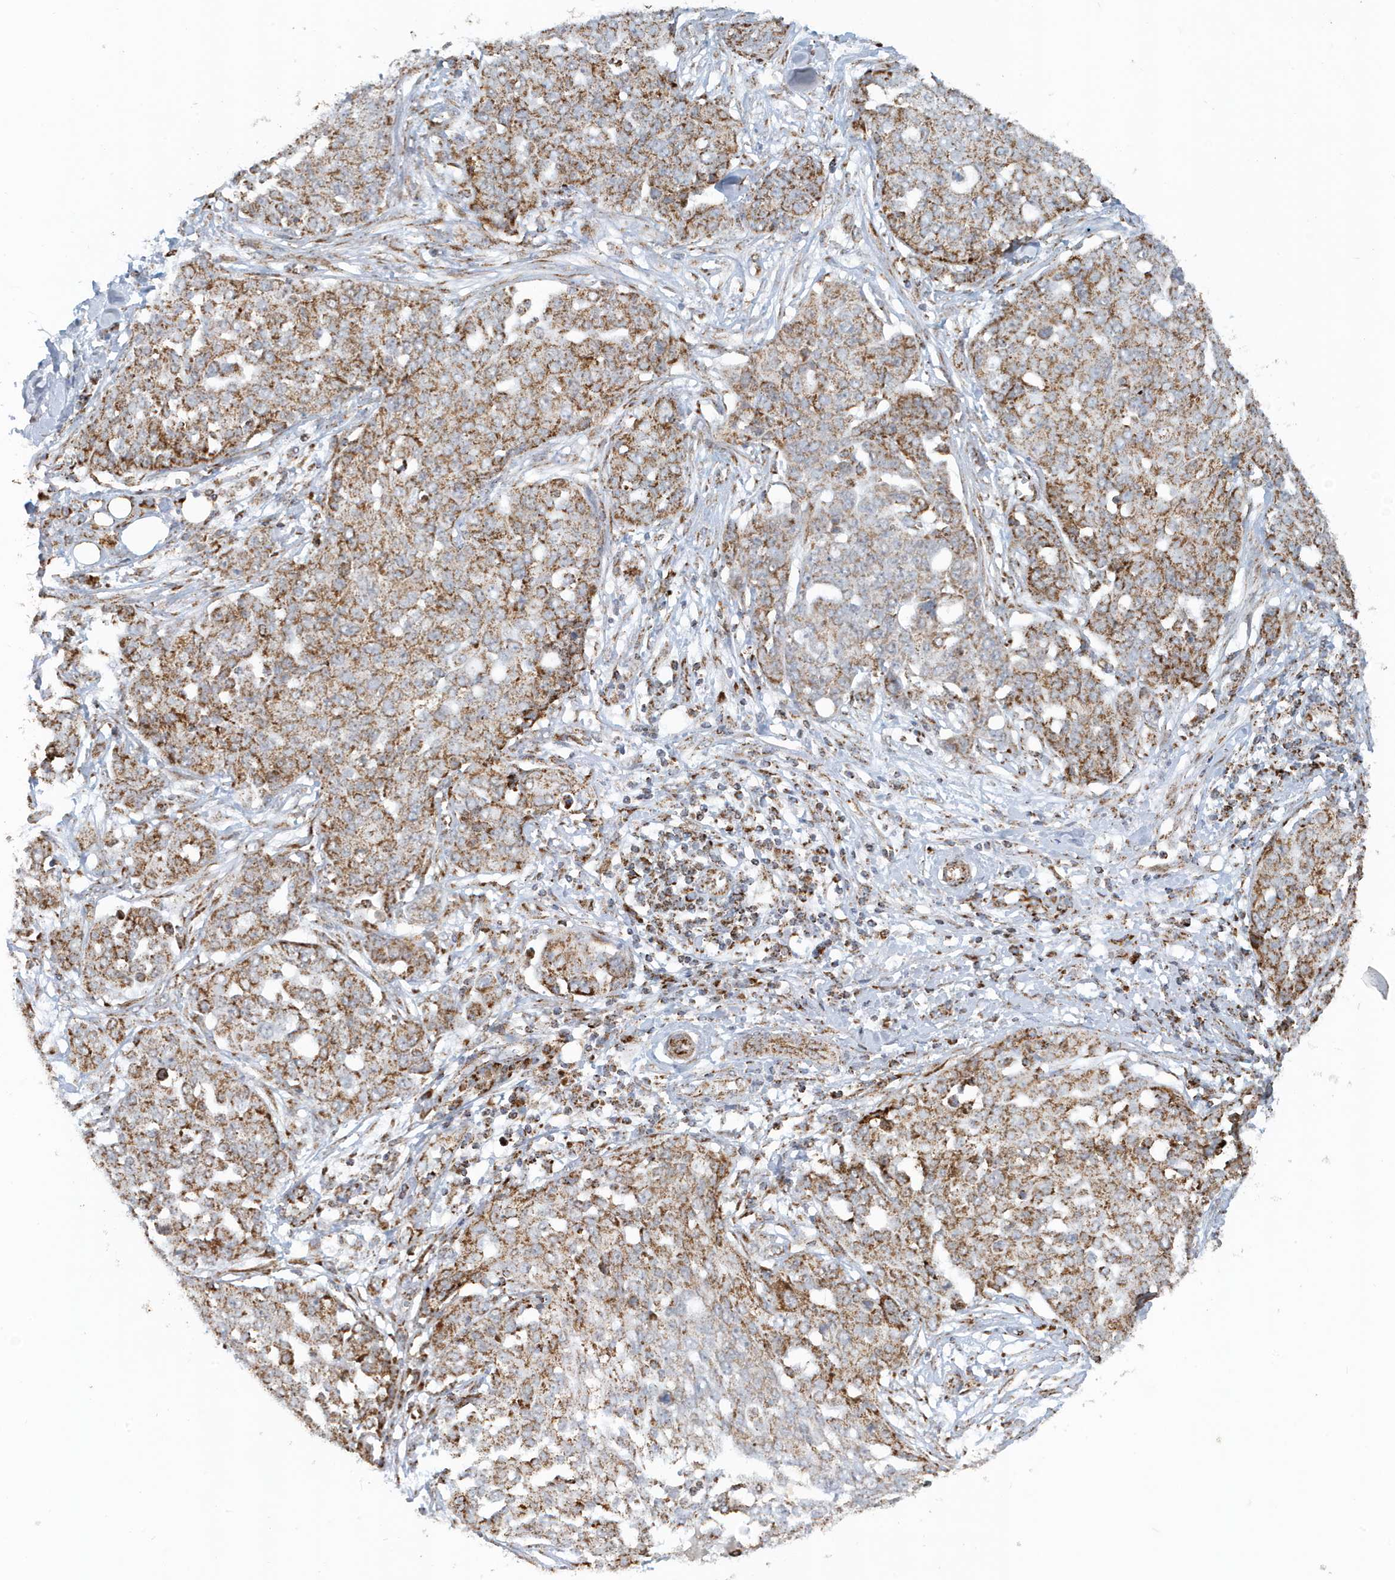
{"staining": {"intensity": "moderate", "quantity": ">75%", "location": "cytoplasmic/membranous"}, "tissue": "ovarian cancer", "cell_type": "Tumor cells", "image_type": "cancer", "snomed": [{"axis": "morphology", "description": "Cystadenocarcinoma, serous, NOS"}, {"axis": "topography", "description": "Soft tissue"}, {"axis": "topography", "description": "Ovary"}], "caption": "Moderate cytoplasmic/membranous protein expression is identified in about >75% of tumor cells in ovarian serous cystadenocarcinoma.", "gene": "MAN1A1", "patient": {"sex": "female", "age": 57}}